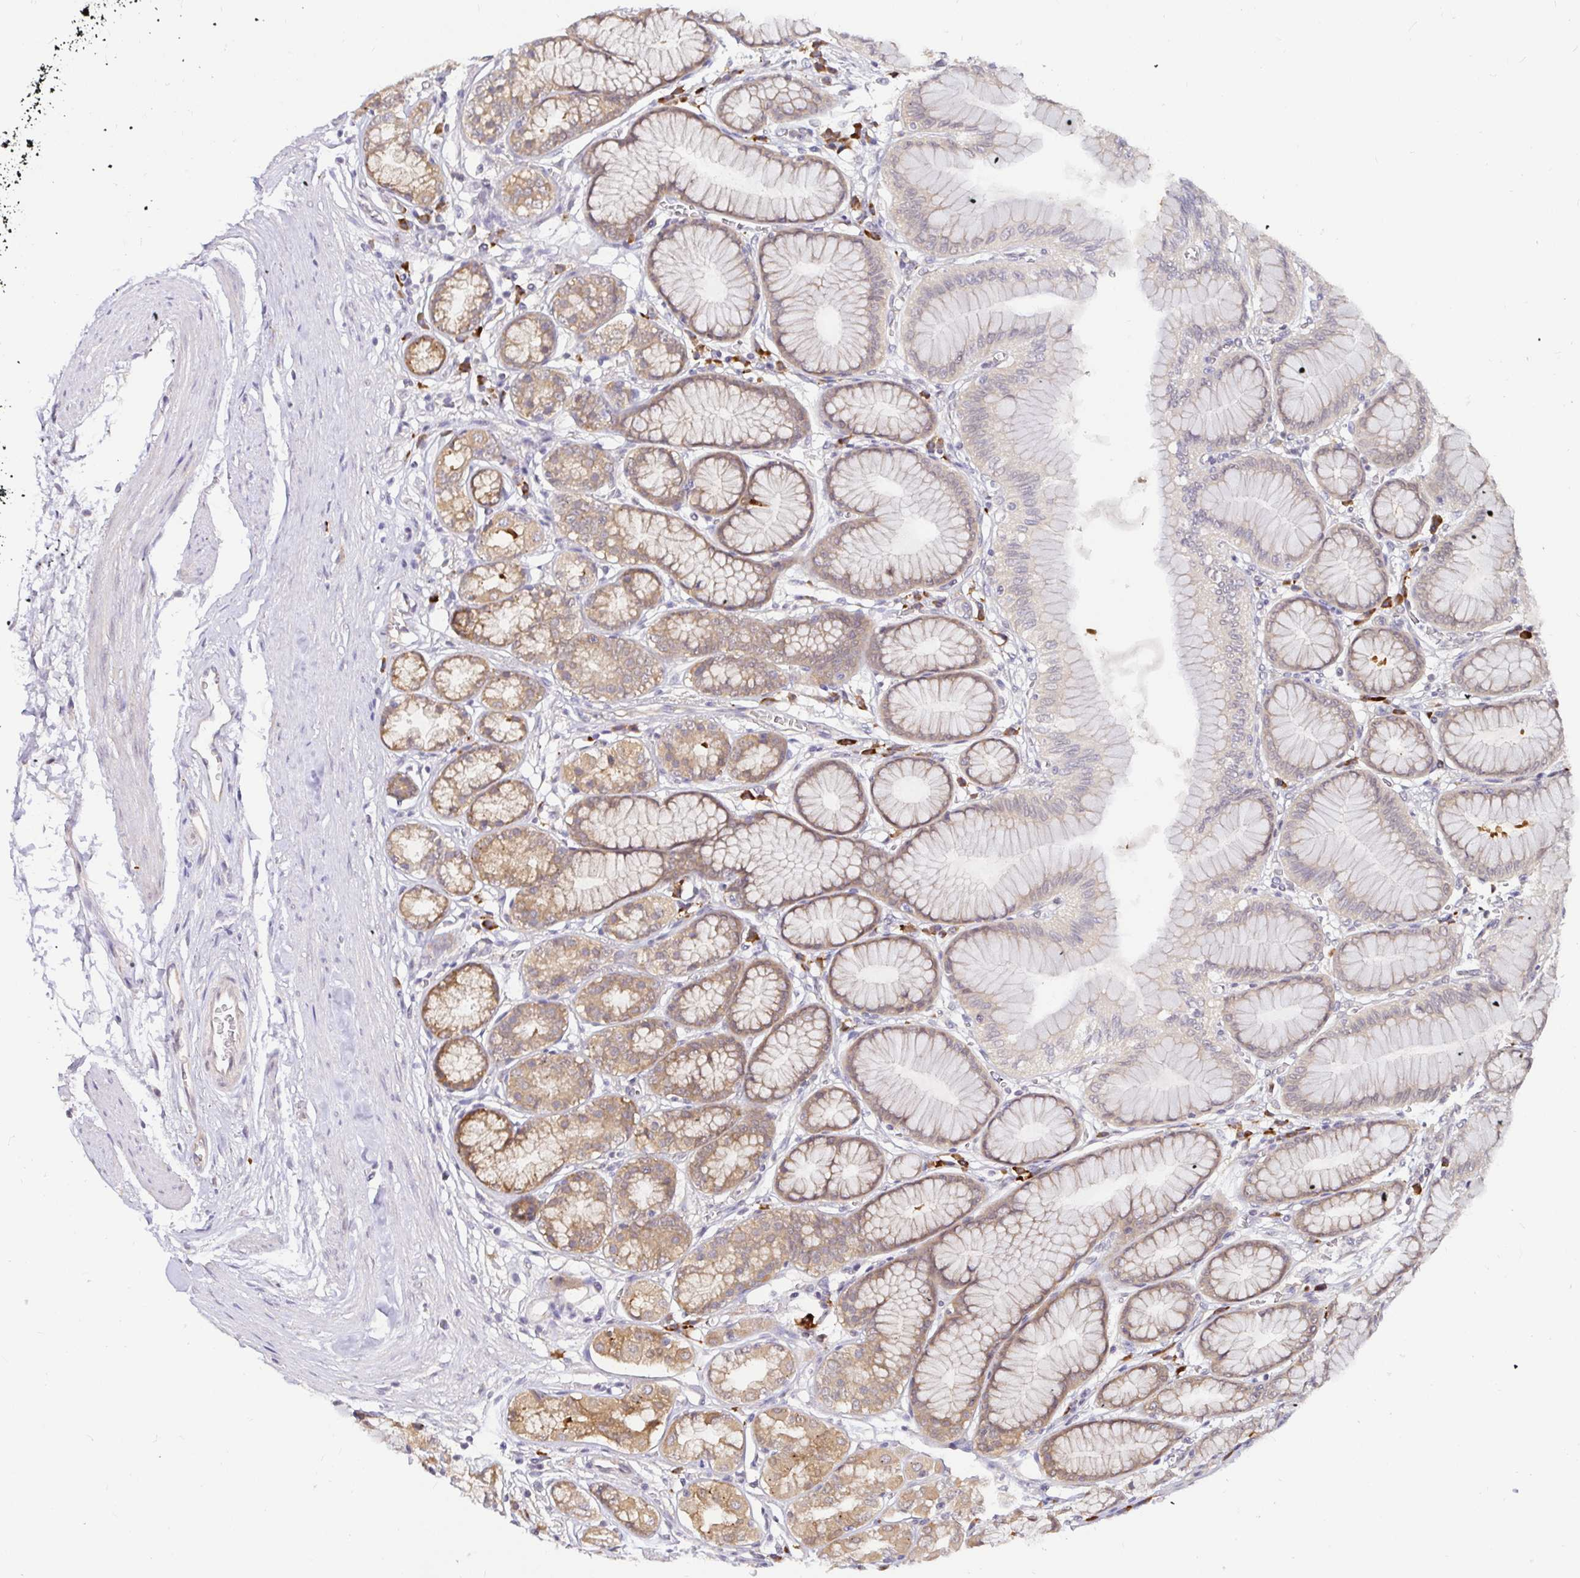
{"staining": {"intensity": "moderate", "quantity": ">75%", "location": "cytoplasmic/membranous"}, "tissue": "stomach", "cell_type": "Glandular cells", "image_type": "normal", "snomed": [{"axis": "morphology", "description": "Normal tissue, NOS"}, {"axis": "topography", "description": "Stomach"}, {"axis": "topography", "description": "Stomach, lower"}], "caption": "Immunohistochemistry micrograph of unremarkable stomach stained for a protein (brown), which shows medium levels of moderate cytoplasmic/membranous staining in approximately >75% of glandular cells.", "gene": "LMO4", "patient": {"sex": "male", "age": 76}}